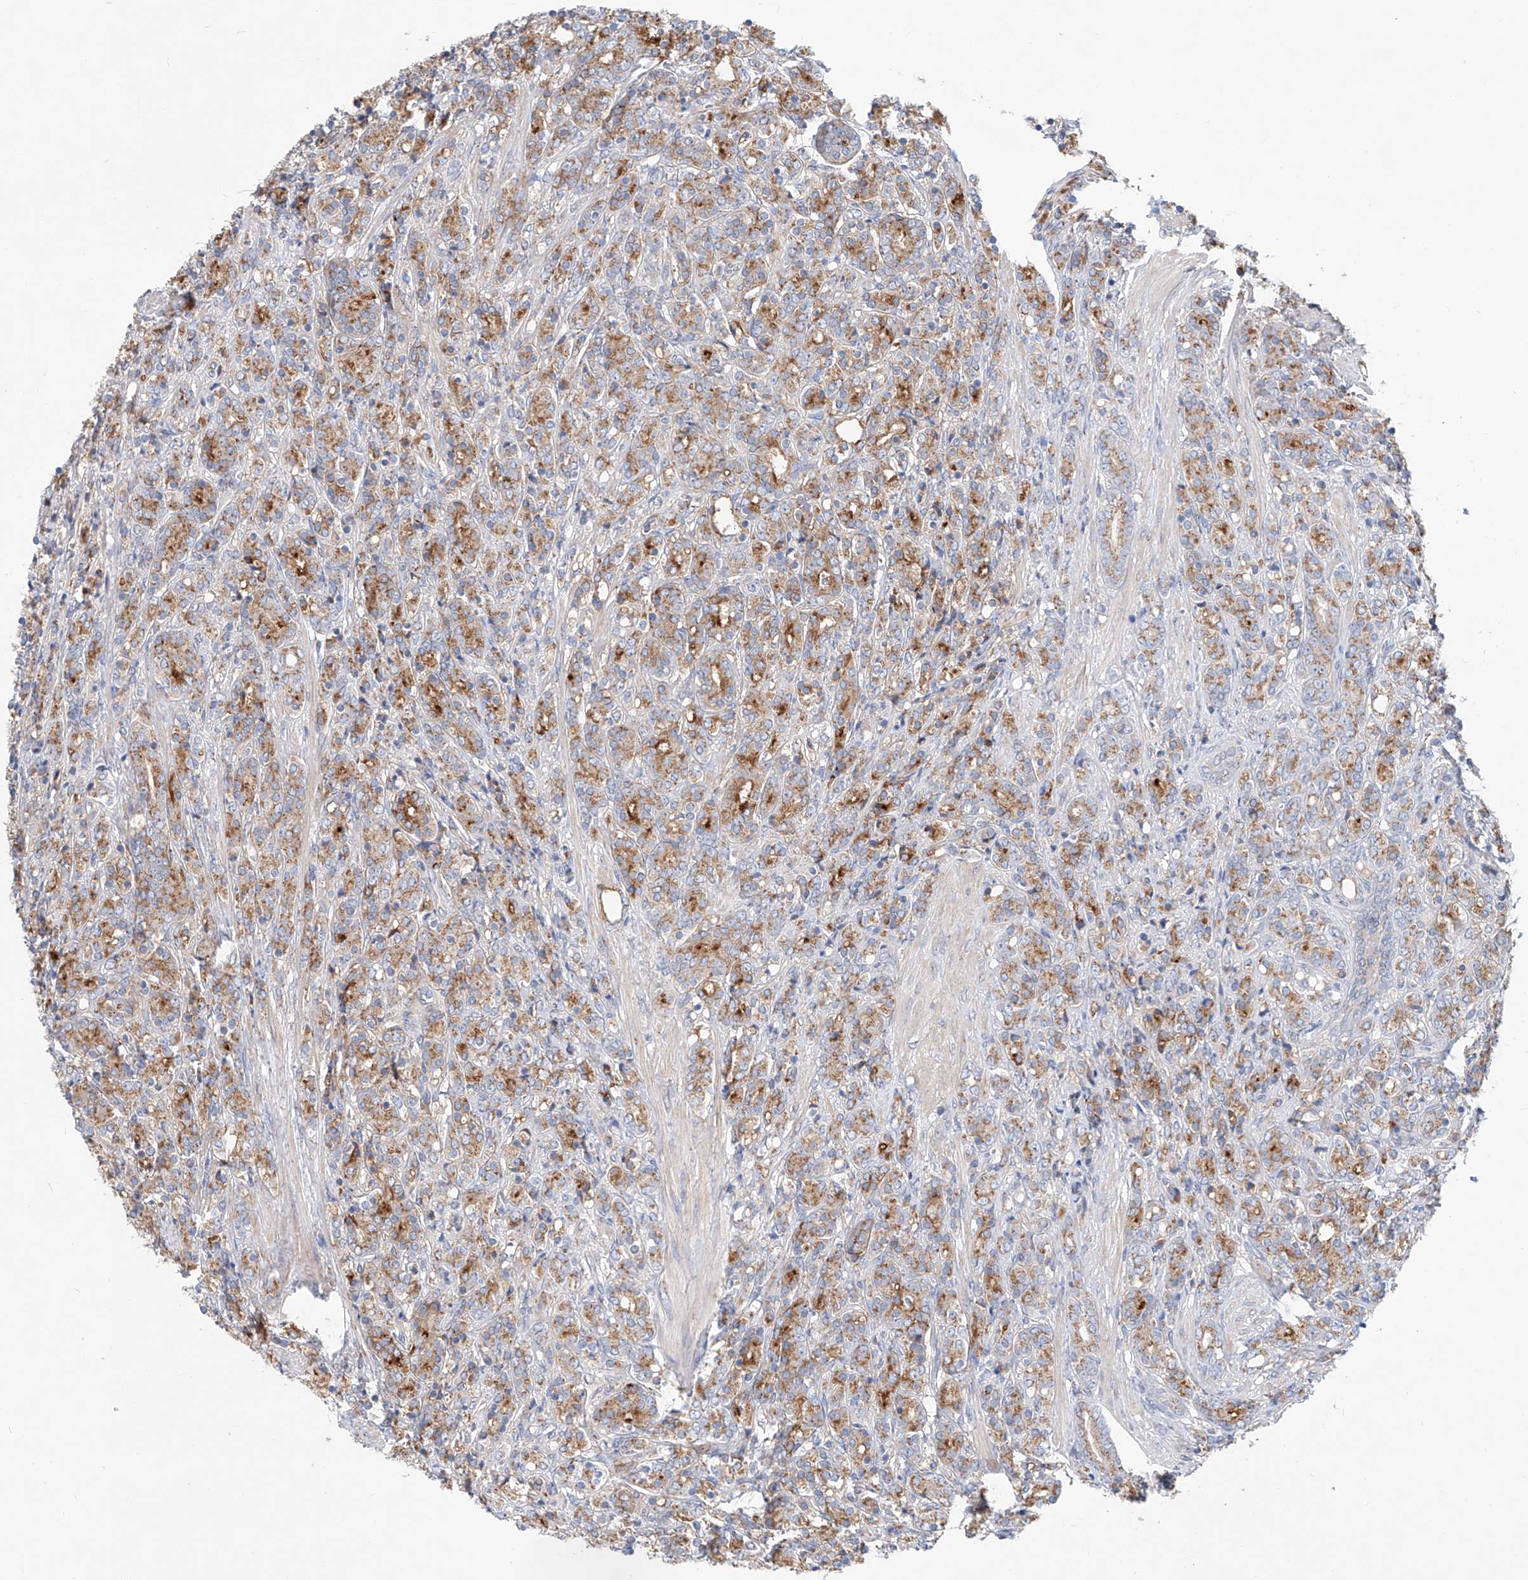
{"staining": {"intensity": "moderate", "quantity": ">75%", "location": "cytoplasmic/membranous"}, "tissue": "prostate cancer", "cell_type": "Tumor cells", "image_type": "cancer", "snomed": [{"axis": "morphology", "description": "Adenocarcinoma, High grade"}, {"axis": "topography", "description": "Prostate"}], "caption": "This is a histology image of immunohistochemistry (IHC) staining of prostate cancer, which shows moderate expression in the cytoplasmic/membranous of tumor cells.", "gene": "SLC22A7", "patient": {"sex": "male", "age": 62}}